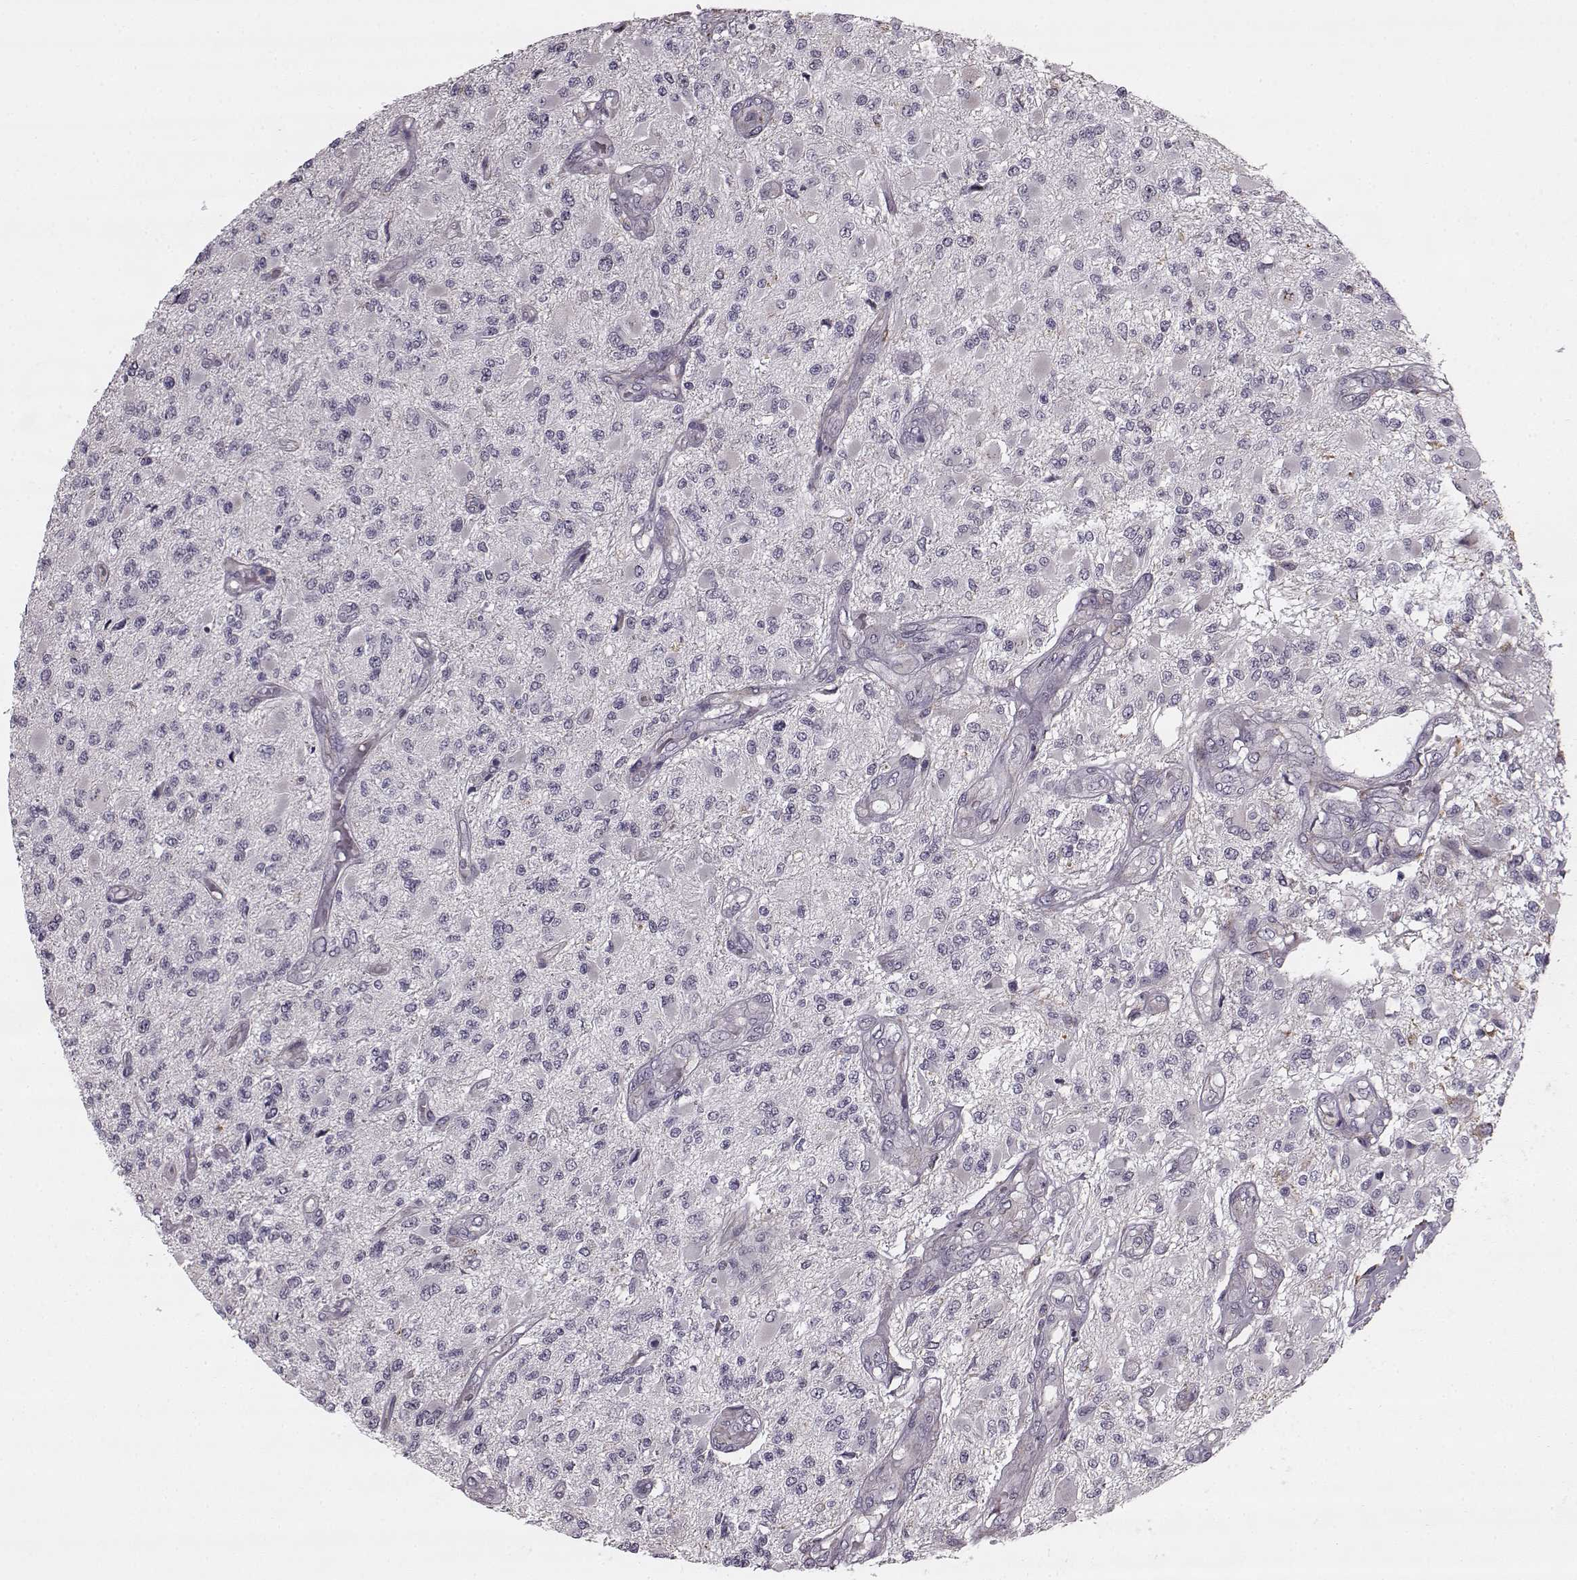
{"staining": {"intensity": "negative", "quantity": "none", "location": "none"}, "tissue": "glioma", "cell_type": "Tumor cells", "image_type": "cancer", "snomed": [{"axis": "morphology", "description": "Glioma, malignant, High grade"}, {"axis": "topography", "description": "Brain"}], "caption": "Photomicrograph shows no significant protein expression in tumor cells of high-grade glioma (malignant).", "gene": "HMMR", "patient": {"sex": "female", "age": 63}}